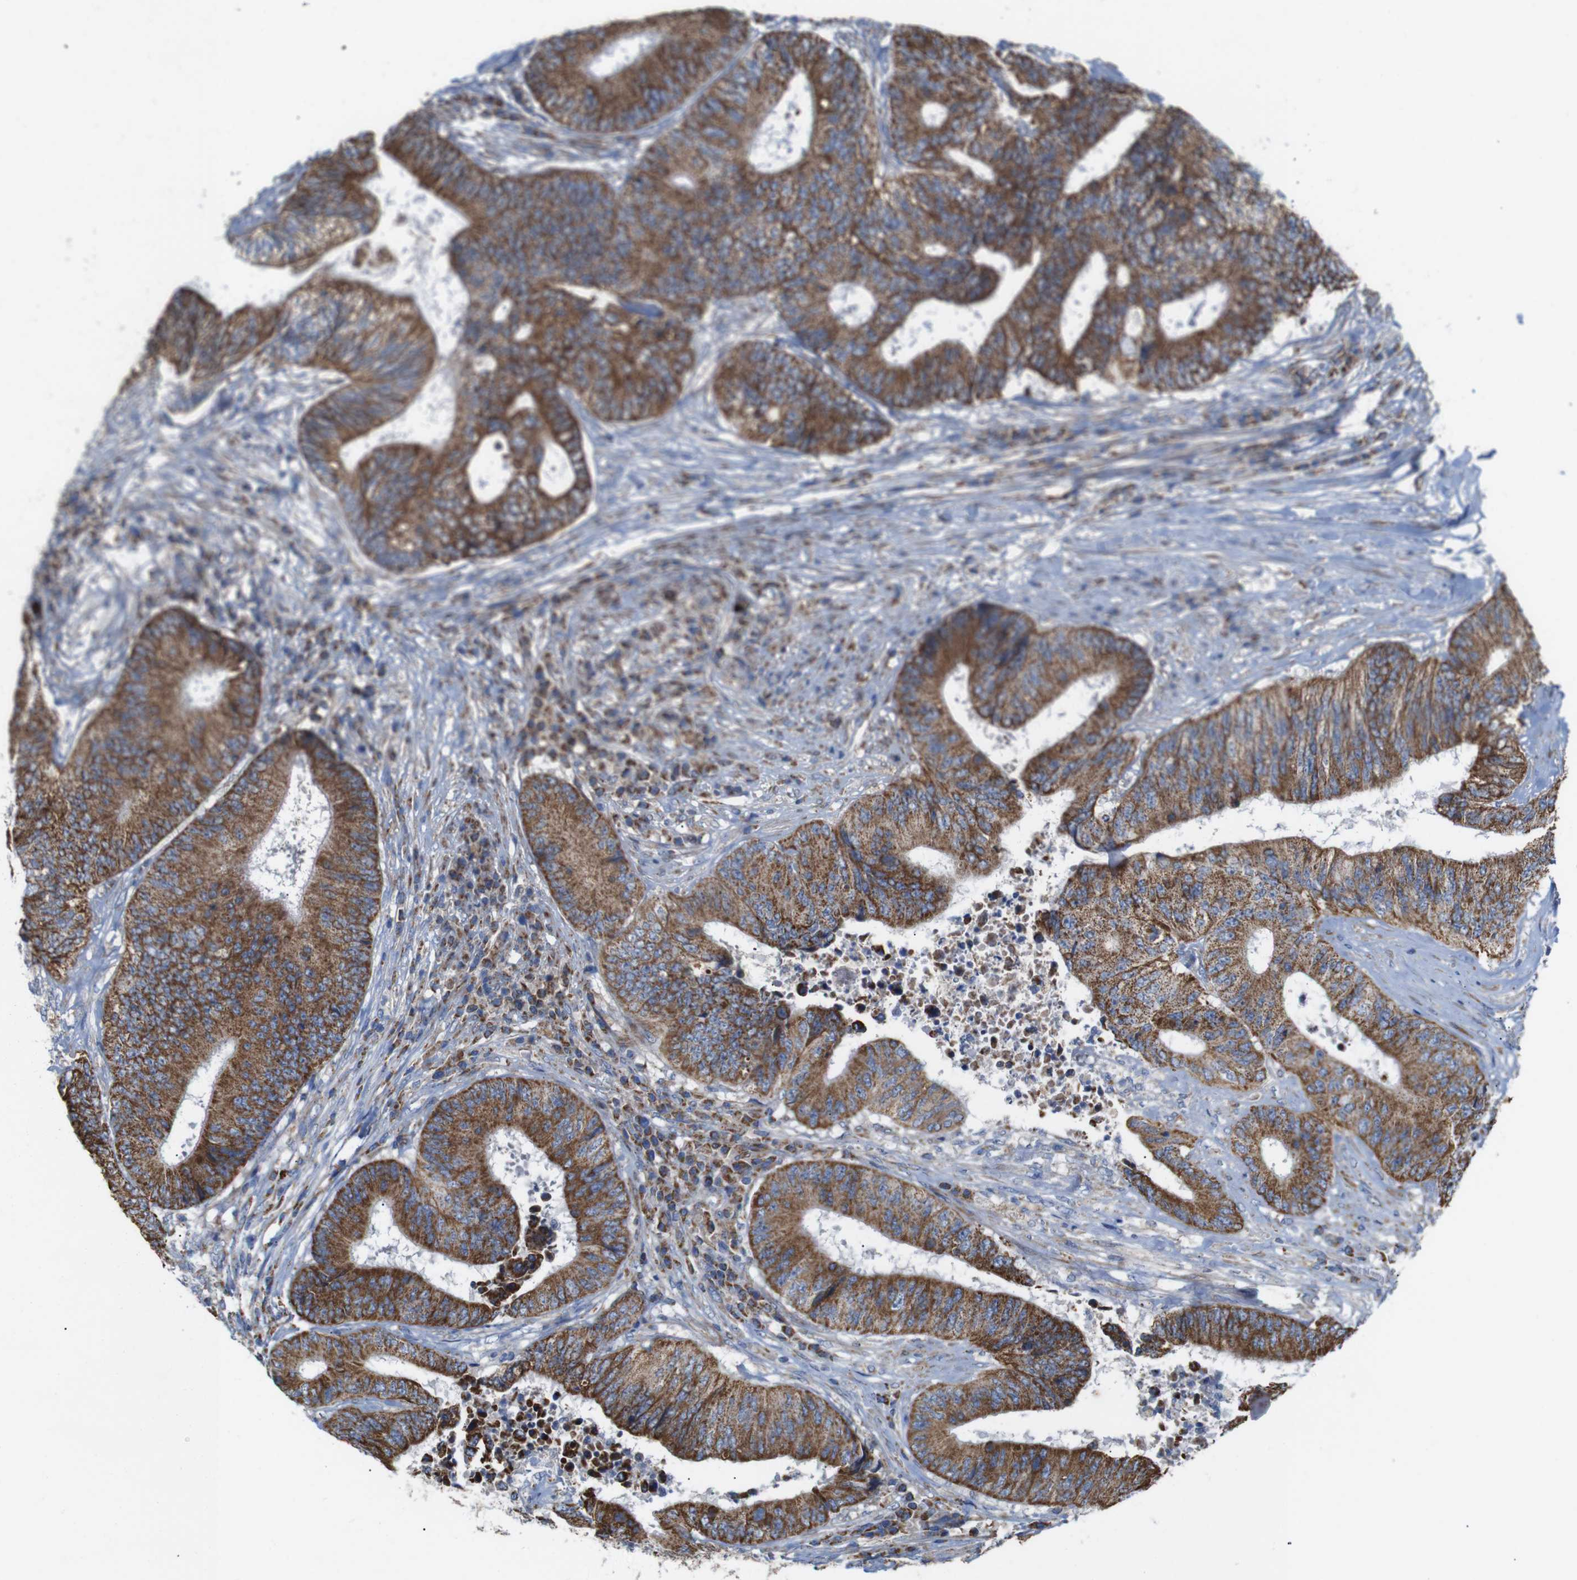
{"staining": {"intensity": "strong", "quantity": ">75%", "location": "cytoplasmic/membranous"}, "tissue": "colorectal cancer", "cell_type": "Tumor cells", "image_type": "cancer", "snomed": [{"axis": "morphology", "description": "Adenocarcinoma, NOS"}, {"axis": "topography", "description": "Rectum"}], "caption": "Colorectal cancer (adenocarcinoma) stained for a protein exhibits strong cytoplasmic/membranous positivity in tumor cells. The staining was performed using DAB (3,3'-diaminobenzidine), with brown indicating positive protein expression. Nuclei are stained blue with hematoxylin.", "gene": "FAM171B", "patient": {"sex": "male", "age": 72}}